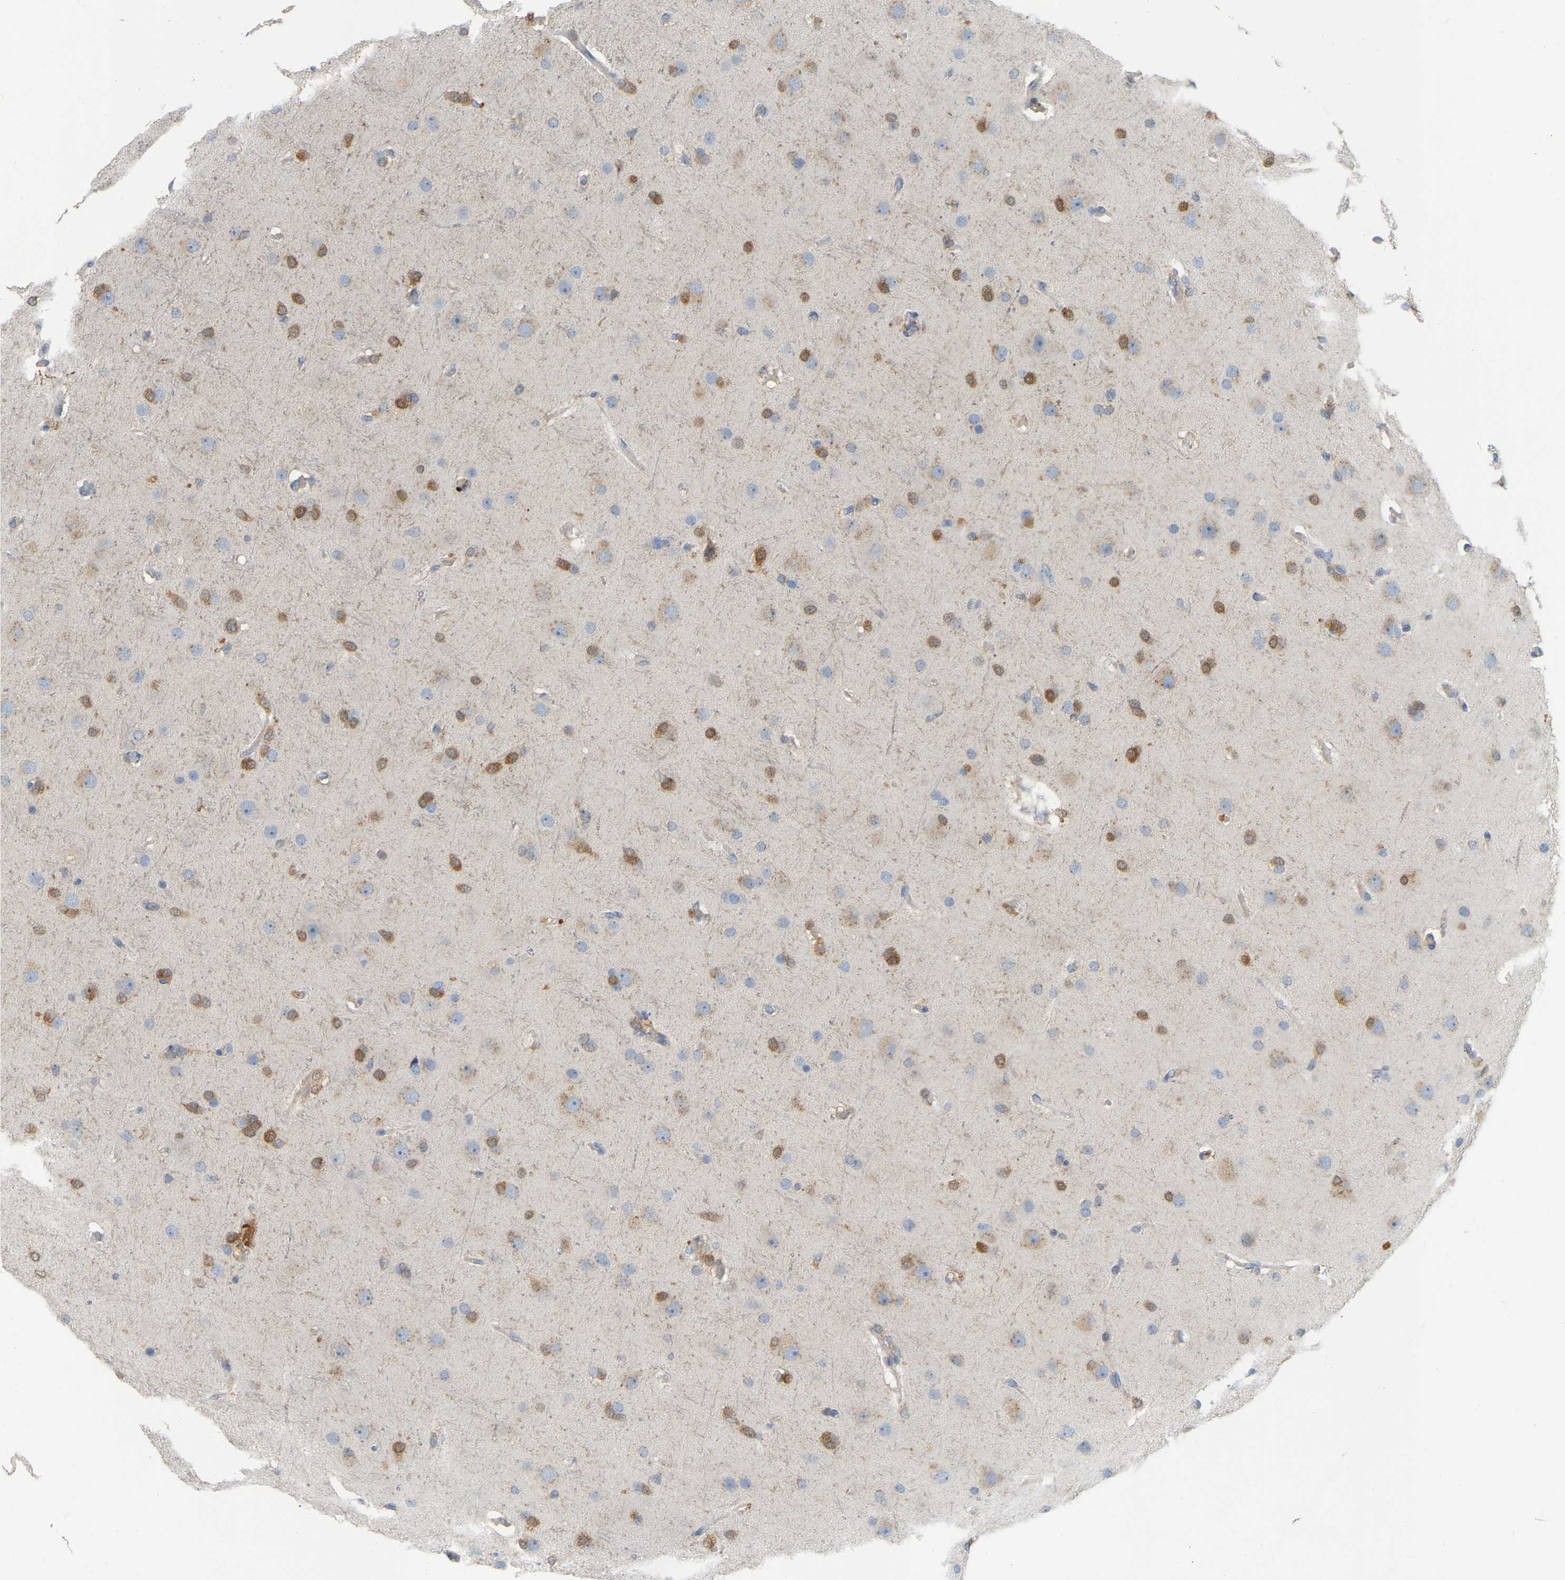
{"staining": {"intensity": "moderate", "quantity": "25%-75%", "location": "cytoplasmic/membranous"}, "tissue": "glioma", "cell_type": "Tumor cells", "image_type": "cancer", "snomed": [{"axis": "morphology", "description": "Glioma, malignant, High grade"}, {"axis": "topography", "description": "Brain"}], "caption": "About 25%-75% of tumor cells in human glioma show moderate cytoplasmic/membranous protein positivity as visualized by brown immunohistochemical staining.", "gene": "AKAP13", "patient": {"sex": "female", "age": 58}}